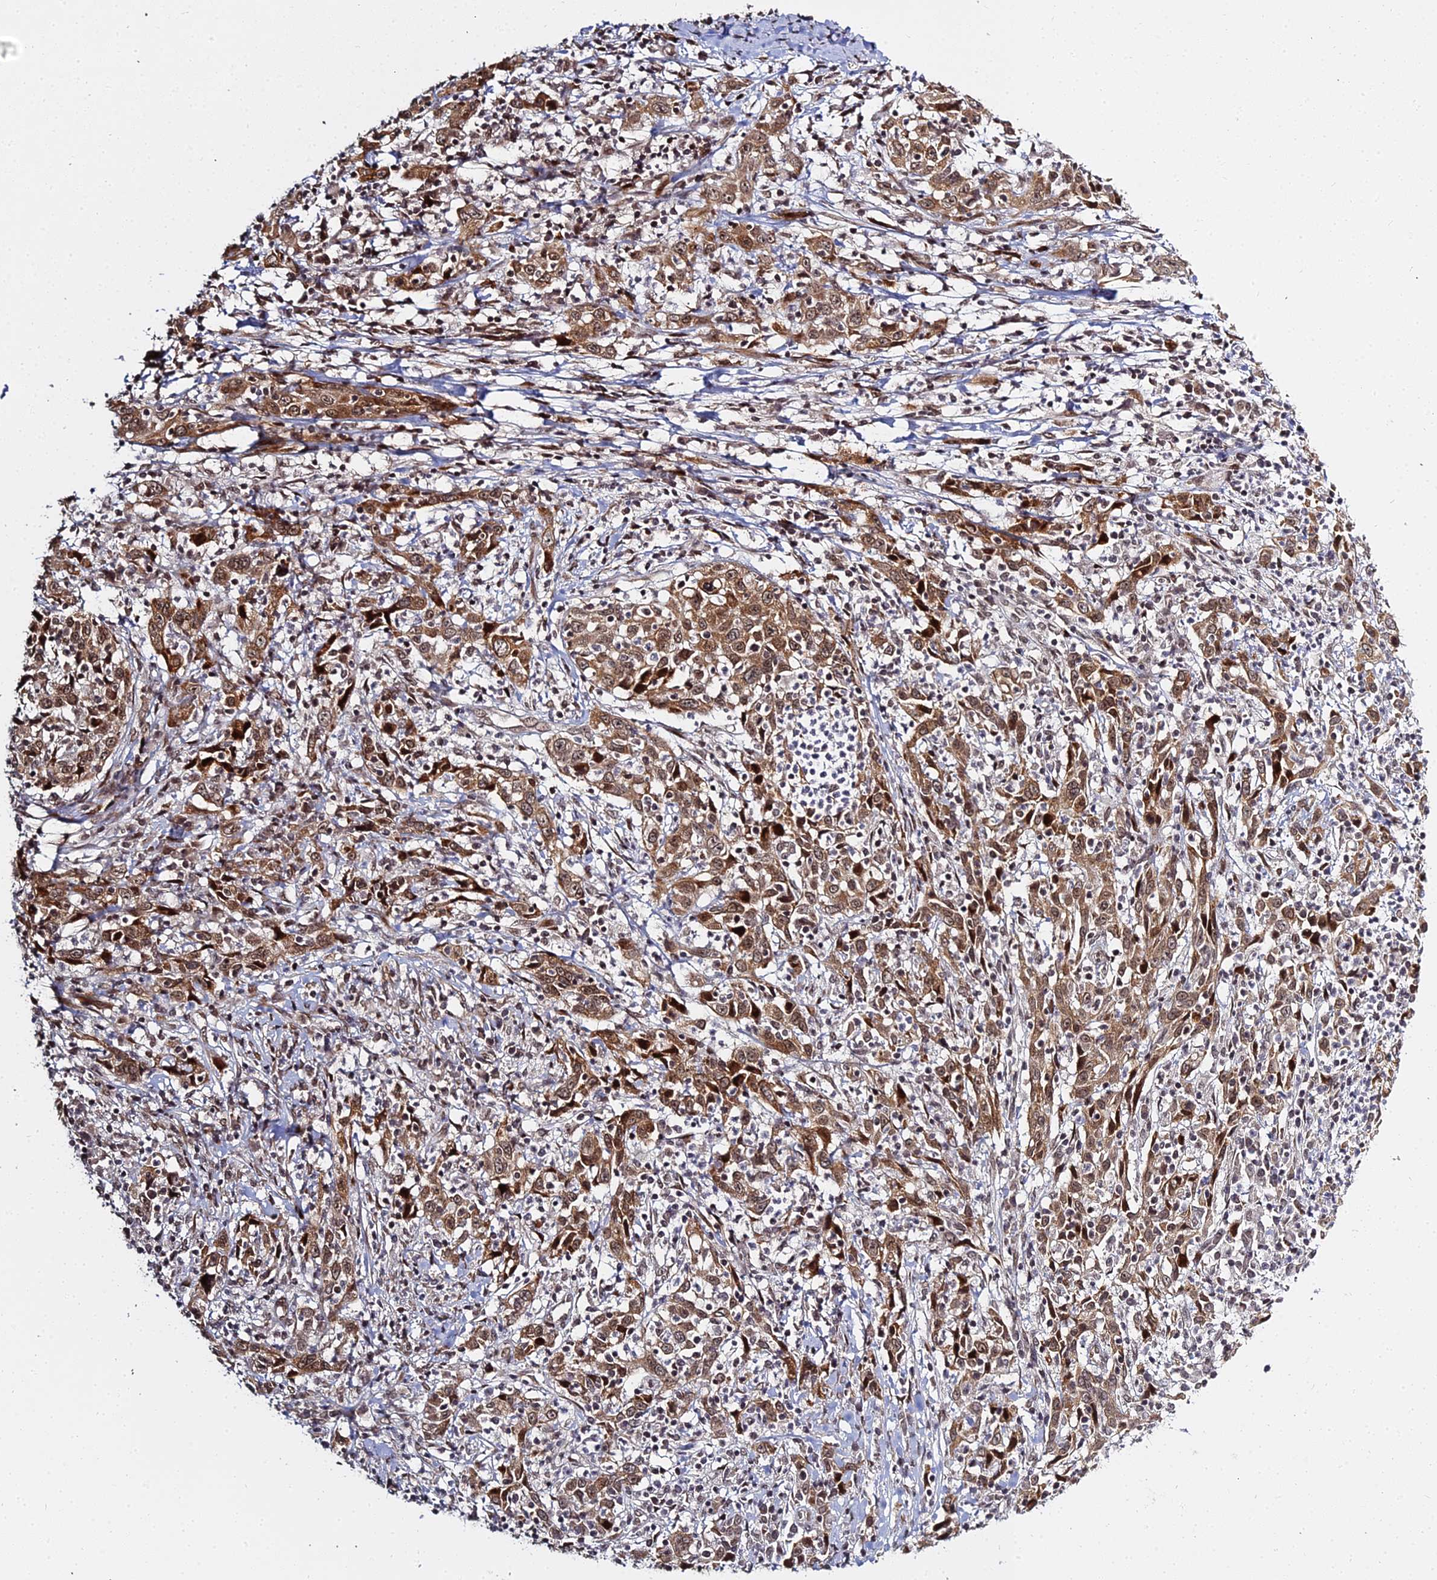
{"staining": {"intensity": "moderate", "quantity": ">75%", "location": "cytoplasmic/membranous,nuclear"}, "tissue": "cervical cancer", "cell_type": "Tumor cells", "image_type": "cancer", "snomed": [{"axis": "morphology", "description": "Squamous cell carcinoma, NOS"}, {"axis": "topography", "description": "Cervix"}], "caption": "A brown stain labels moderate cytoplasmic/membranous and nuclear expression of a protein in cervical cancer (squamous cell carcinoma) tumor cells. The staining was performed using DAB (3,3'-diaminobenzidine) to visualize the protein expression in brown, while the nuclei were stained in blue with hematoxylin (Magnification: 20x).", "gene": "ABCA2", "patient": {"sex": "female", "age": 46}}